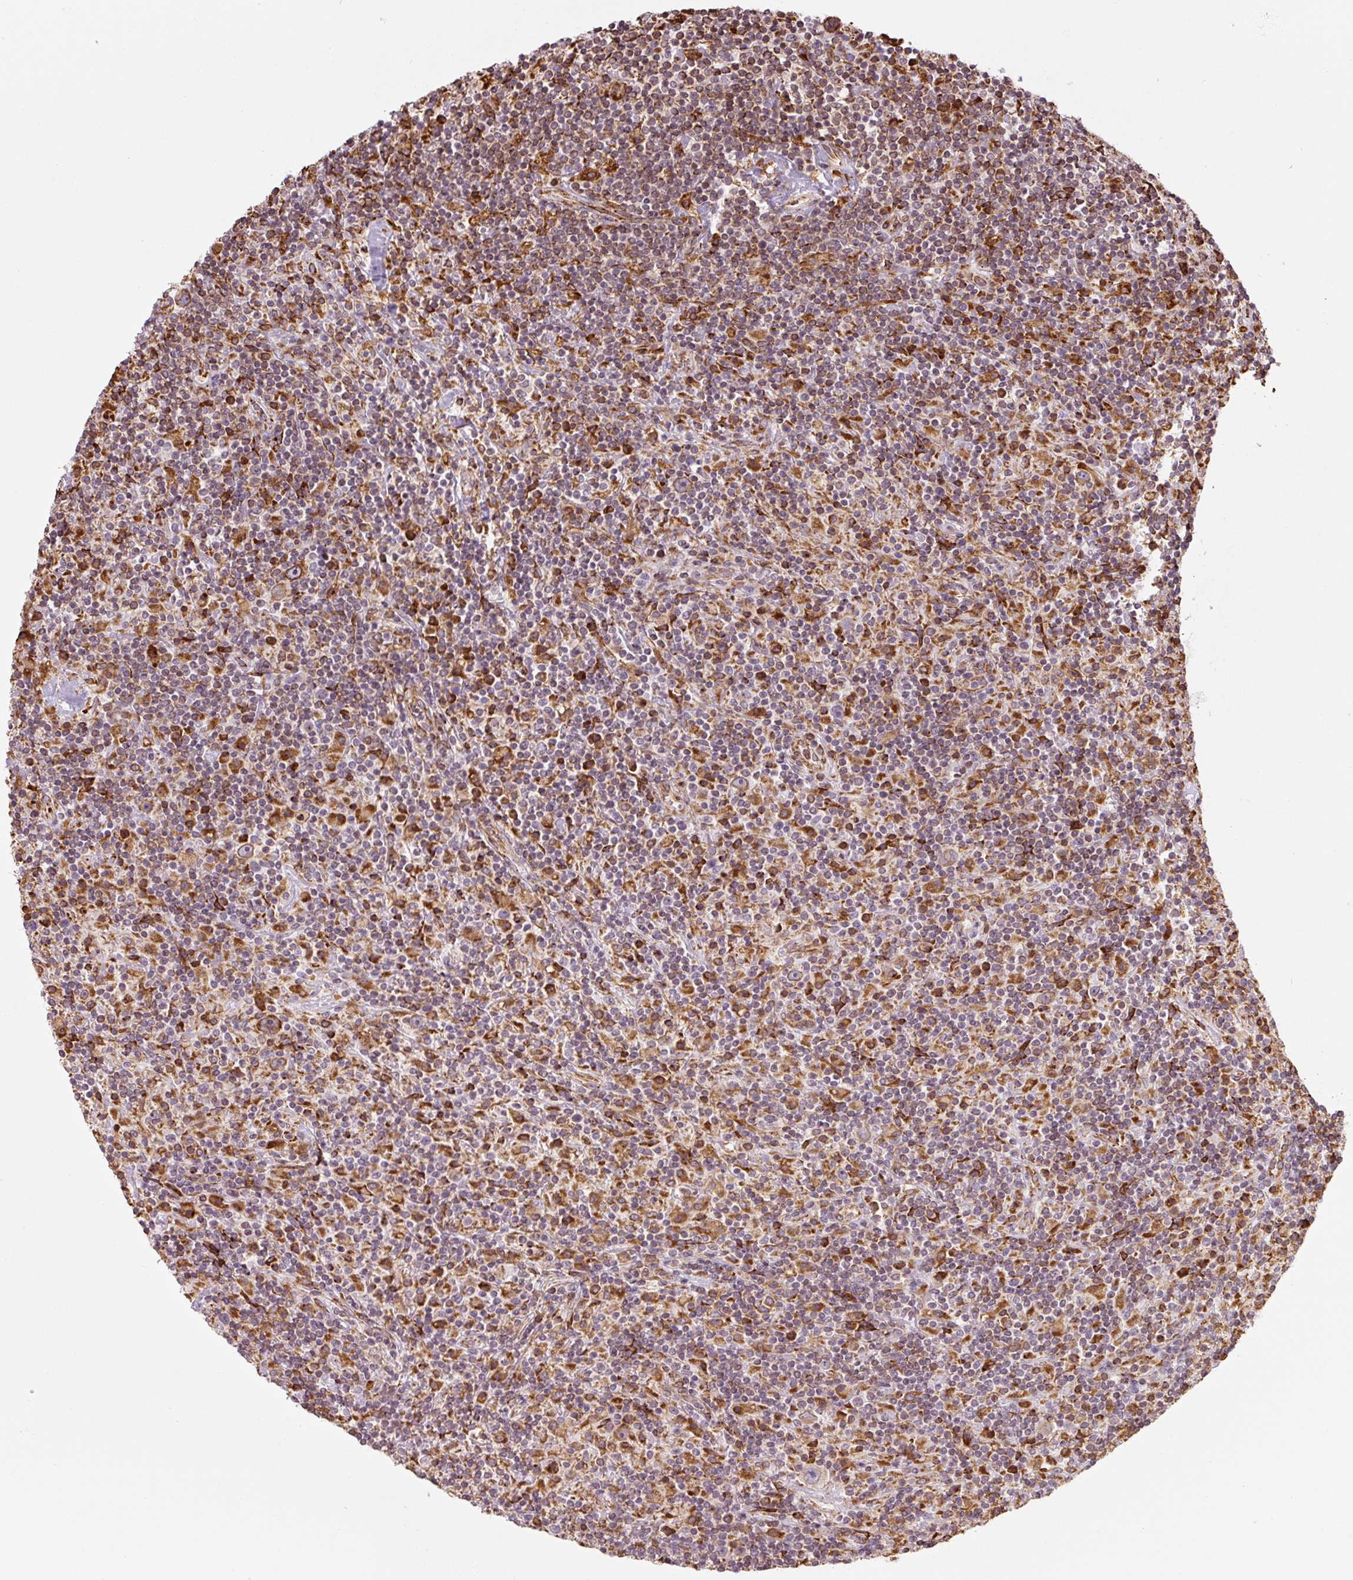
{"staining": {"intensity": "moderate", "quantity": ">75%", "location": "cytoplasmic/membranous"}, "tissue": "lymphoma", "cell_type": "Tumor cells", "image_type": "cancer", "snomed": [{"axis": "morphology", "description": "Hodgkin's disease, NOS"}, {"axis": "topography", "description": "Lymph node"}], "caption": "Immunohistochemical staining of human Hodgkin's disease exhibits medium levels of moderate cytoplasmic/membranous expression in about >75% of tumor cells.", "gene": "PRKCSH", "patient": {"sex": "male", "age": 70}}